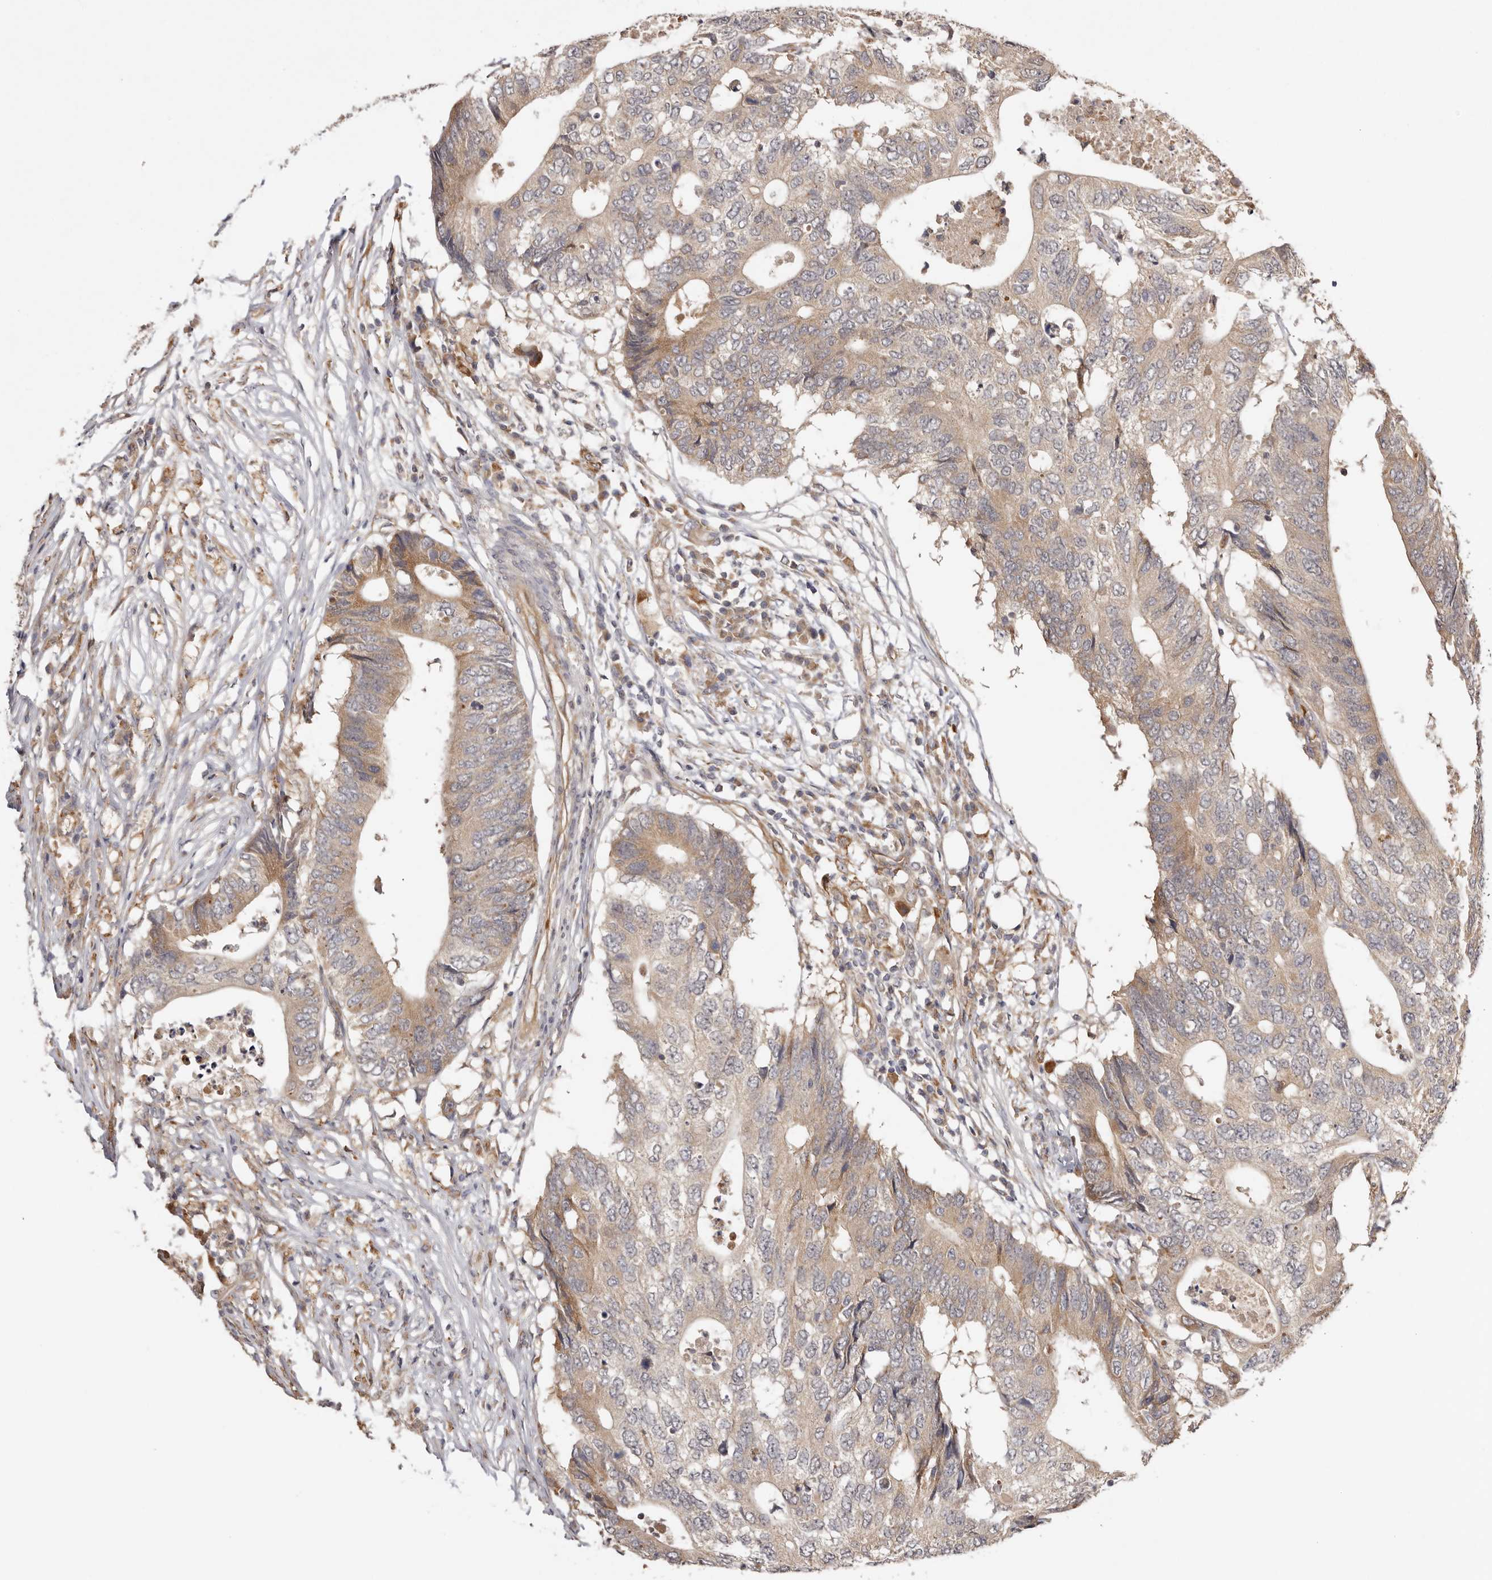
{"staining": {"intensity": "moderate", "quantity": "25%-75%", "location": "cytoplasmic/membranous"}, "tissue": "colorectal cancer", "cell_type": "Tumor cells", "image_type": "cancer", "snomed": [{"axis": "morphology", "description": "Adenocarcinoma, NOS"}, {"axis": "topography", "description": "Colon"}], "caption": "About 25%-75% of tumor cells in human colorectal cancer (adenocarcinoma) demonstrate moderate cytoplasmic/membranous protein staining as visualized by brown immunohistochemical staining.", "gene": "UBR2", "patient": {"sex": "male", "age": 71}}